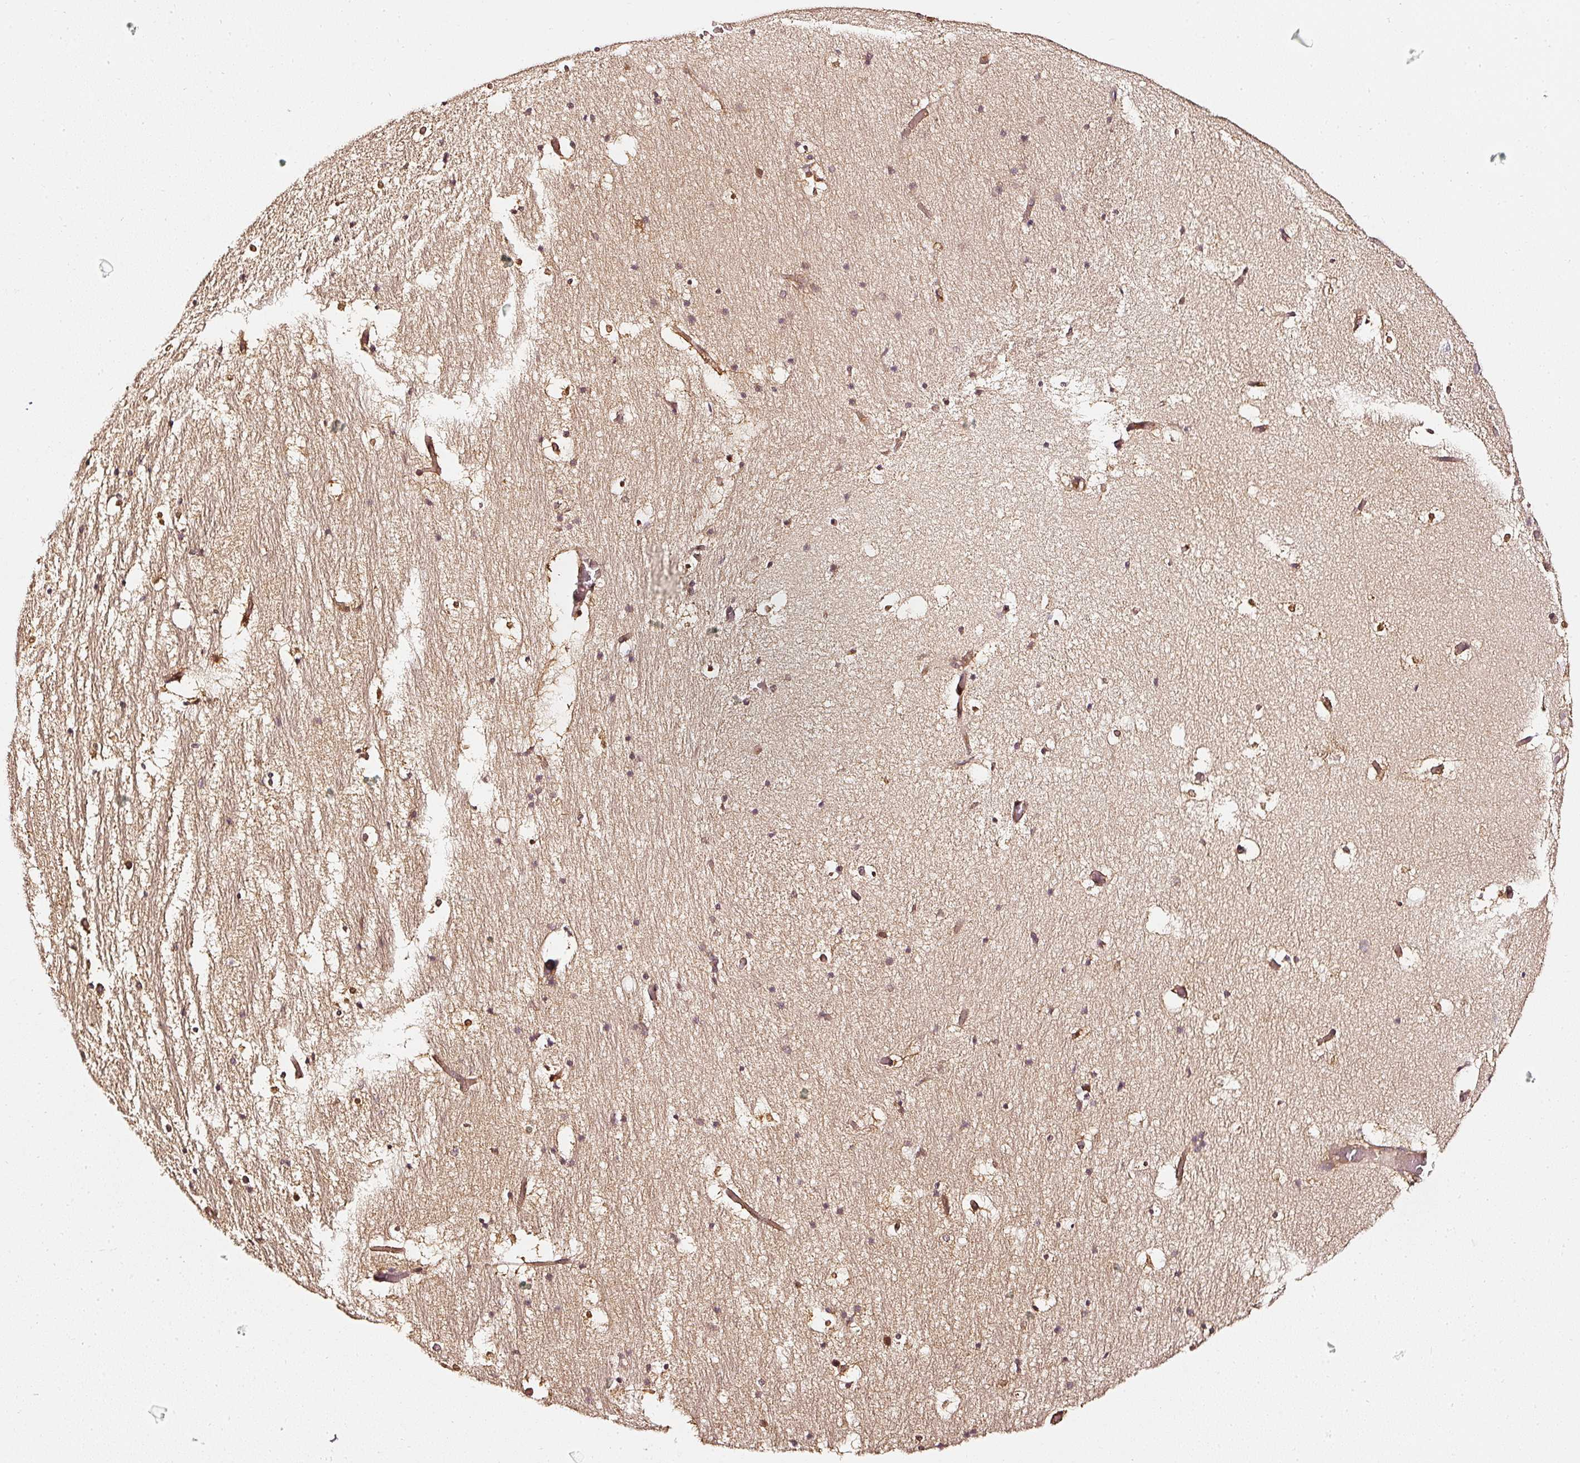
{"staining": {"intensity": "moderate", "quantity": ">75%", "location": "cytoplasmic/membranous"}, "tissue": "hippocampus", "cell_type": "Glial cells", "image_type": "normal", "snomed": [{"axis": "morphology", "description": "Normal tissue, NOS"}, {"axis": "topography", "description": "Hippocampus"}], "caption": "Protein expression analysis of unremarkable human hippocampus reveals moderate cytoplasmic/membranous positivity in about >75% of glial cells. Immunohistochemistry (ihc) stains the protein in brown and the nuclei are stained blue.", "gene": "ASMTL", "patient": {"sex": "female", "age": 52}}